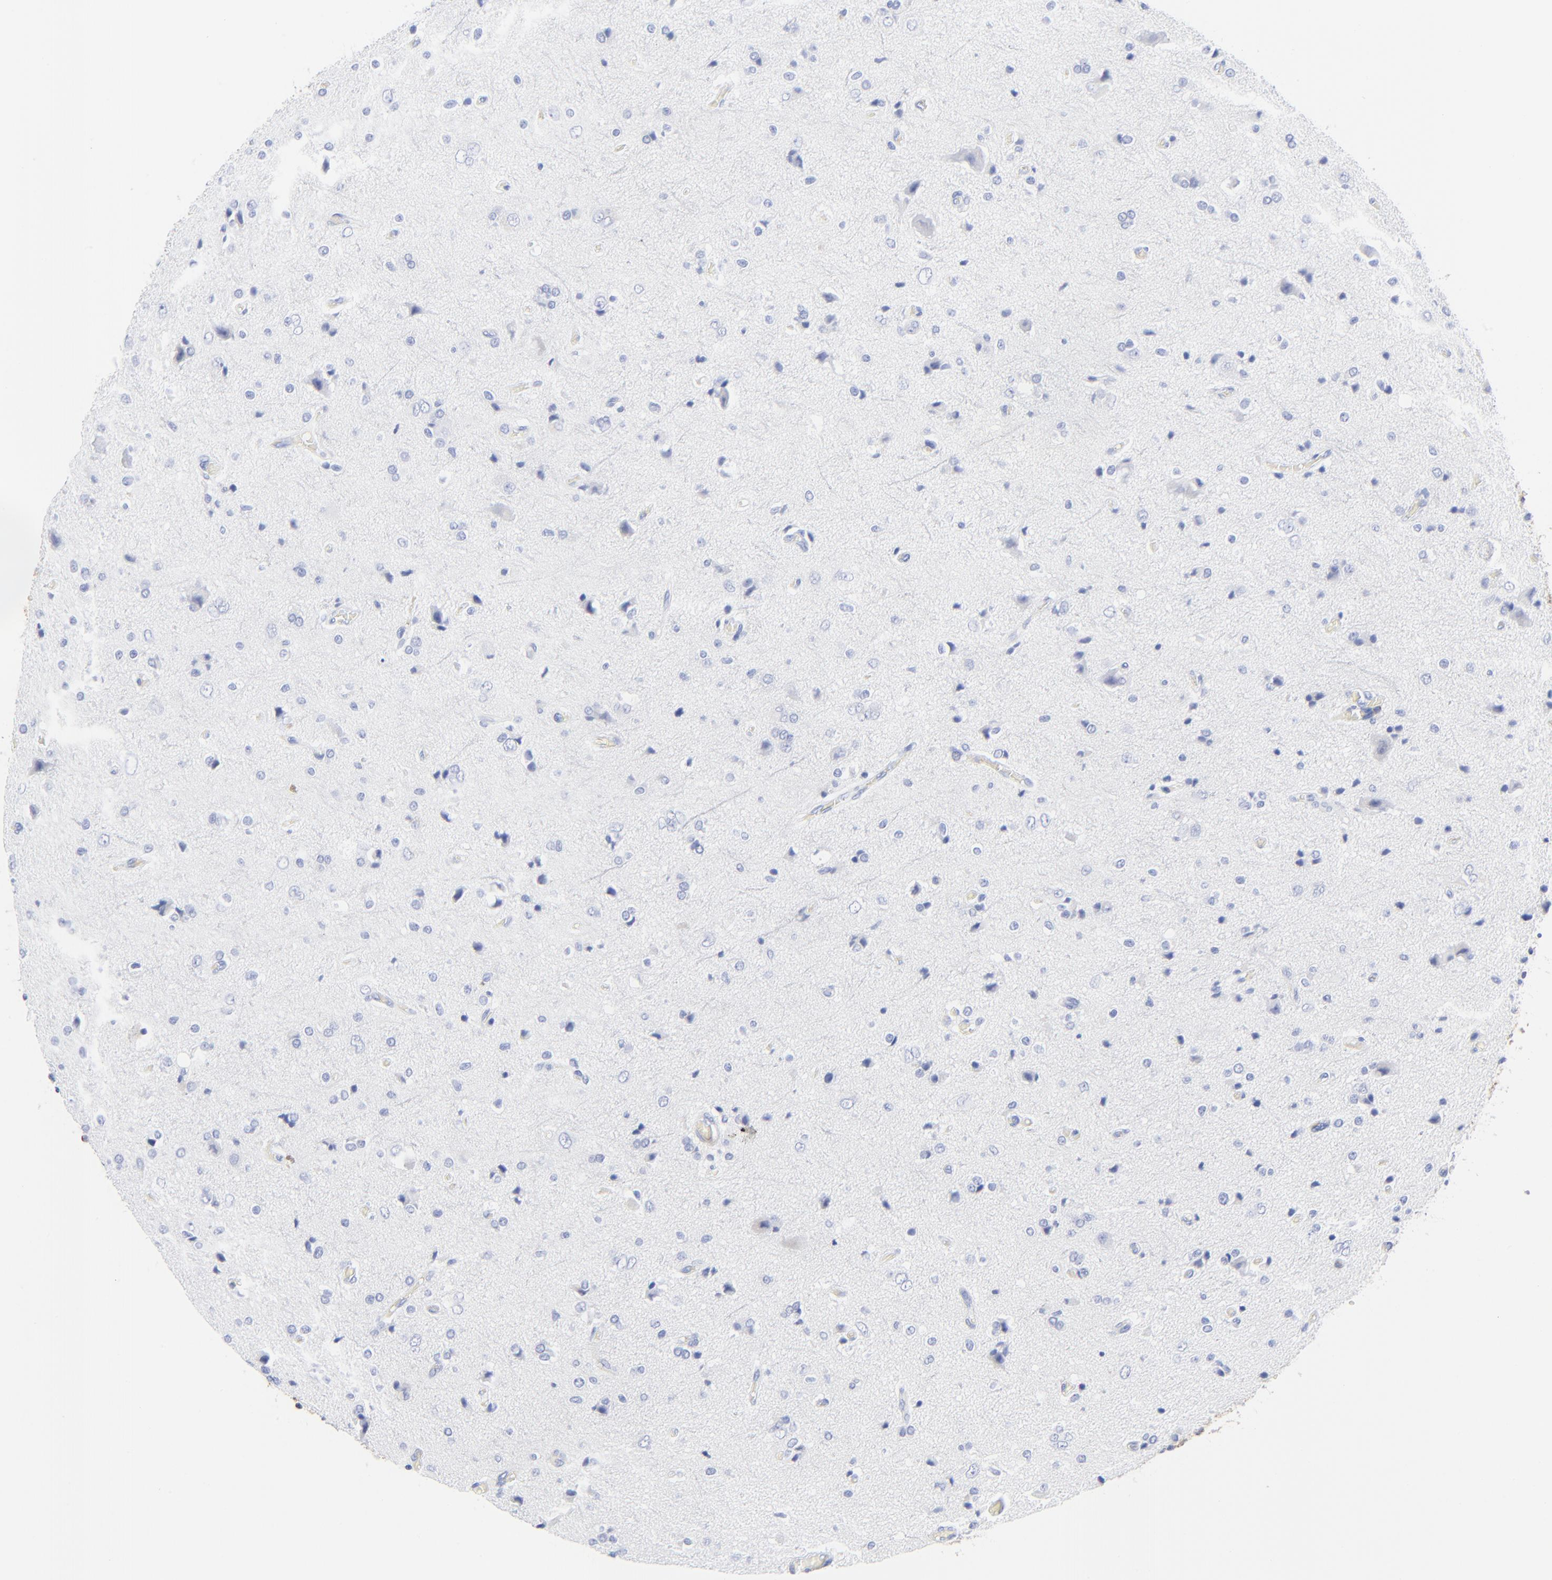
{"staining": {"intensity": "negative", "quantity": "none", "location": "none"}, "tissue": "glioma", "cell_type": "Tumor cells", "image_type": "cancer", "snomed": [{"axis": "morphology", "description": "Glioma, malignant, High grade"}, {"axis": "topography", "description": "Brain"}], "caption": "High power microscopy image of an immunohistochemistry image of malignant high-grade glioma, revealing no significant staining in tumor cells.", "gene": "LCK", "patient": {"sex": "male", "age": 47}}